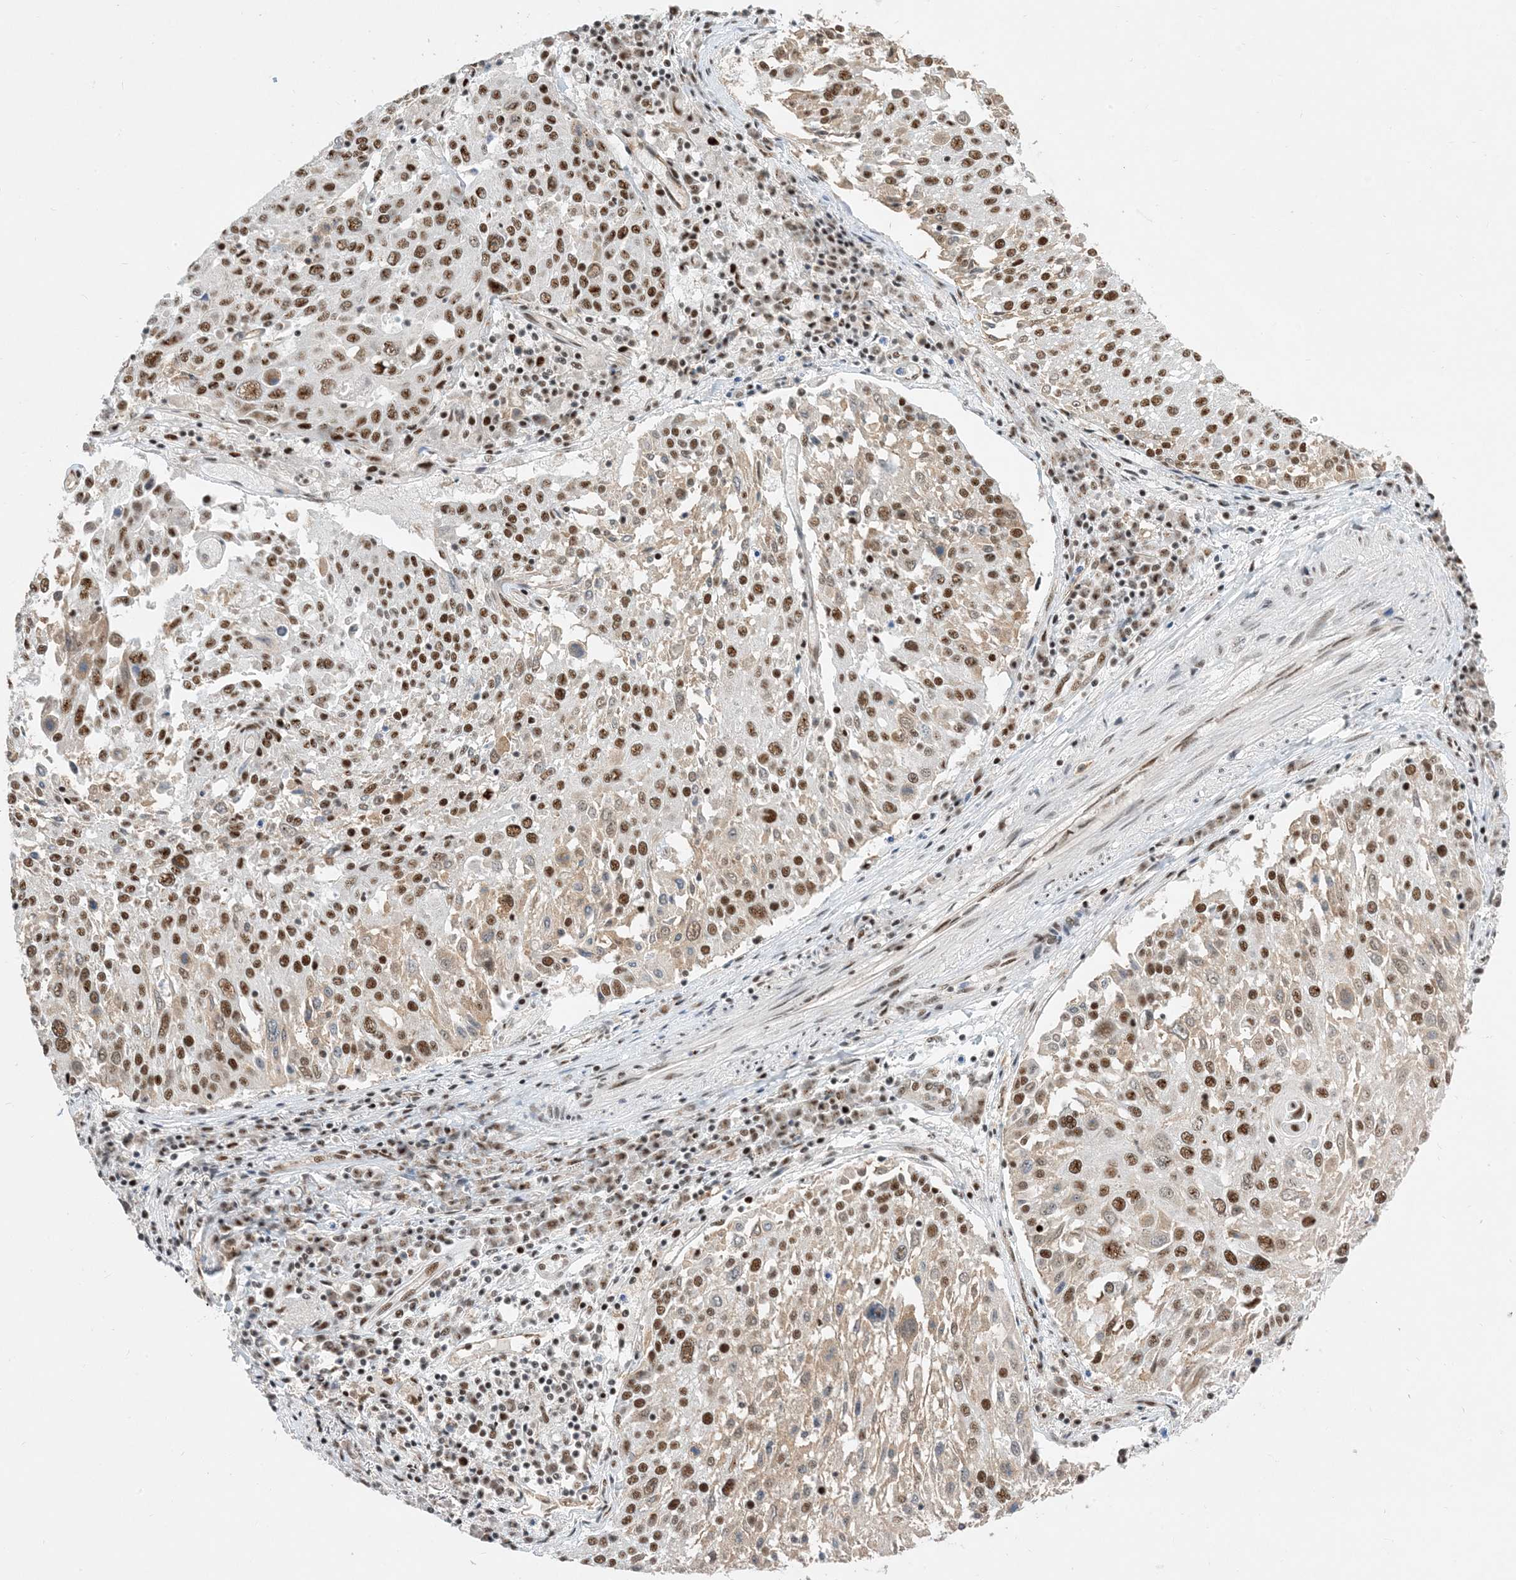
{"staining": {"intensity": "strong", "quantity": "25%-75%", "location": "nuclear"}, "tissue": "lung cancer", "cell_type": "Tumor cells", "image_type": "cancer", "snomed": [{"axis": "morphology", "description": "Squamous cell carcinoma, NOS"}, {"axis": "topography", "description": "Lung"}], "caption": "Strong nuclear staining for a protein is present in approximately 25%-75% of tumor cells of squamous cell carcinoma (lung) using immunohistochemistry (IHC).", "gene": "SF3A3", "patient": {"sex": "male", "age": 65}}